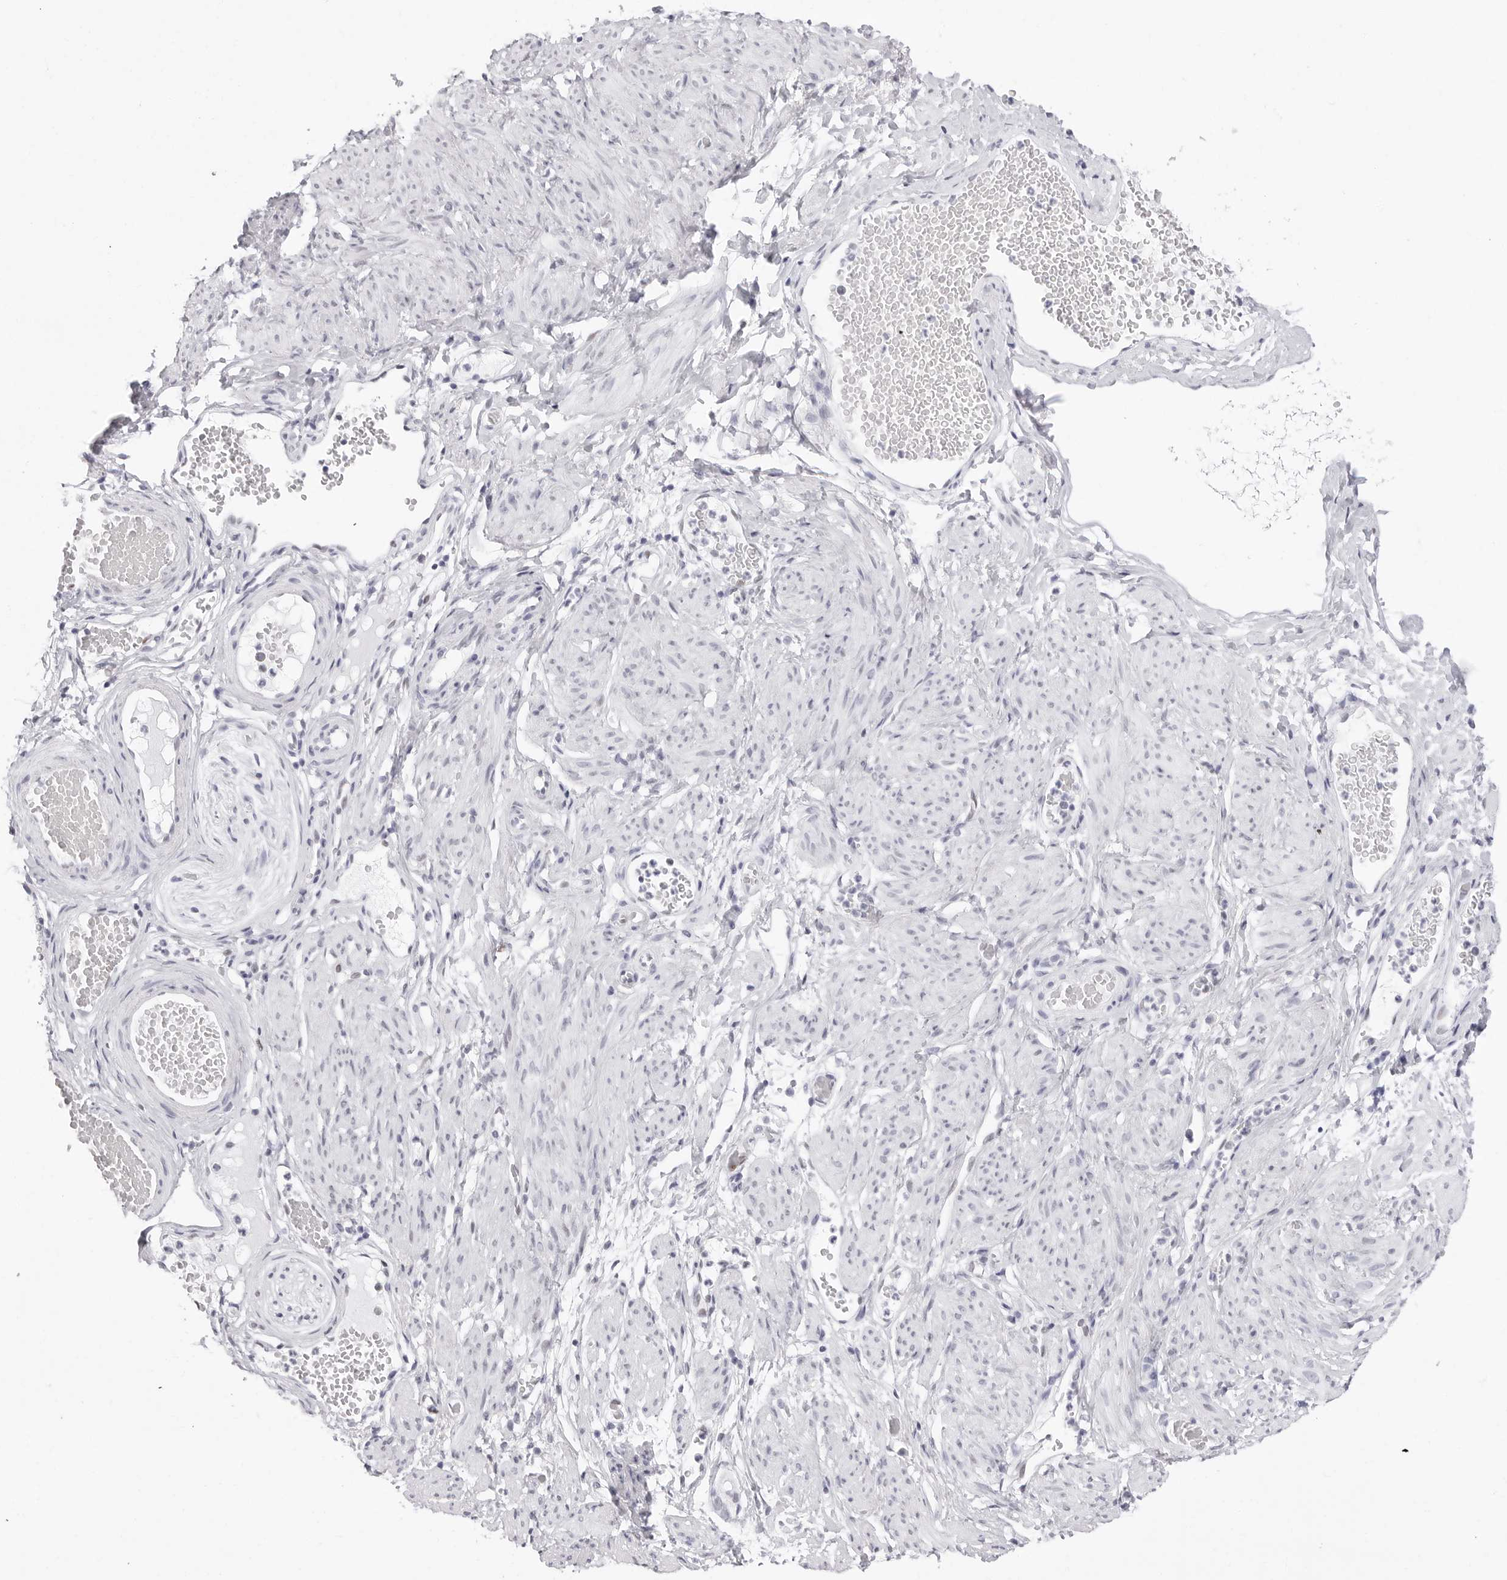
{"staining": {"intensity": "negative", "quantity": "none", "location": "none"}, "tissue": "adipose tissue", "cell_type": "Adipocytes", "image_type": "normal", "snomed": [{"axis": "morphology", "description": "Normal tissue, NOS"}, {"axis": "topography", "description": "Smooth muscle"}, {"axis": "topography", "description": "Peripheral nerve tissue"}], "caption": "Immunohistochemistry (IHC) micrograph of benign adipose tissue stained for a protein (brown), which demonstrates no staining in adipocytes. The staining is performed using DAB (3,3'-diaminobenzidine) brown chromogen with nuclei counter-stained in using hematoxylin.", "gene": "NASP", "patient": {"sex": "female", "age": 39}}